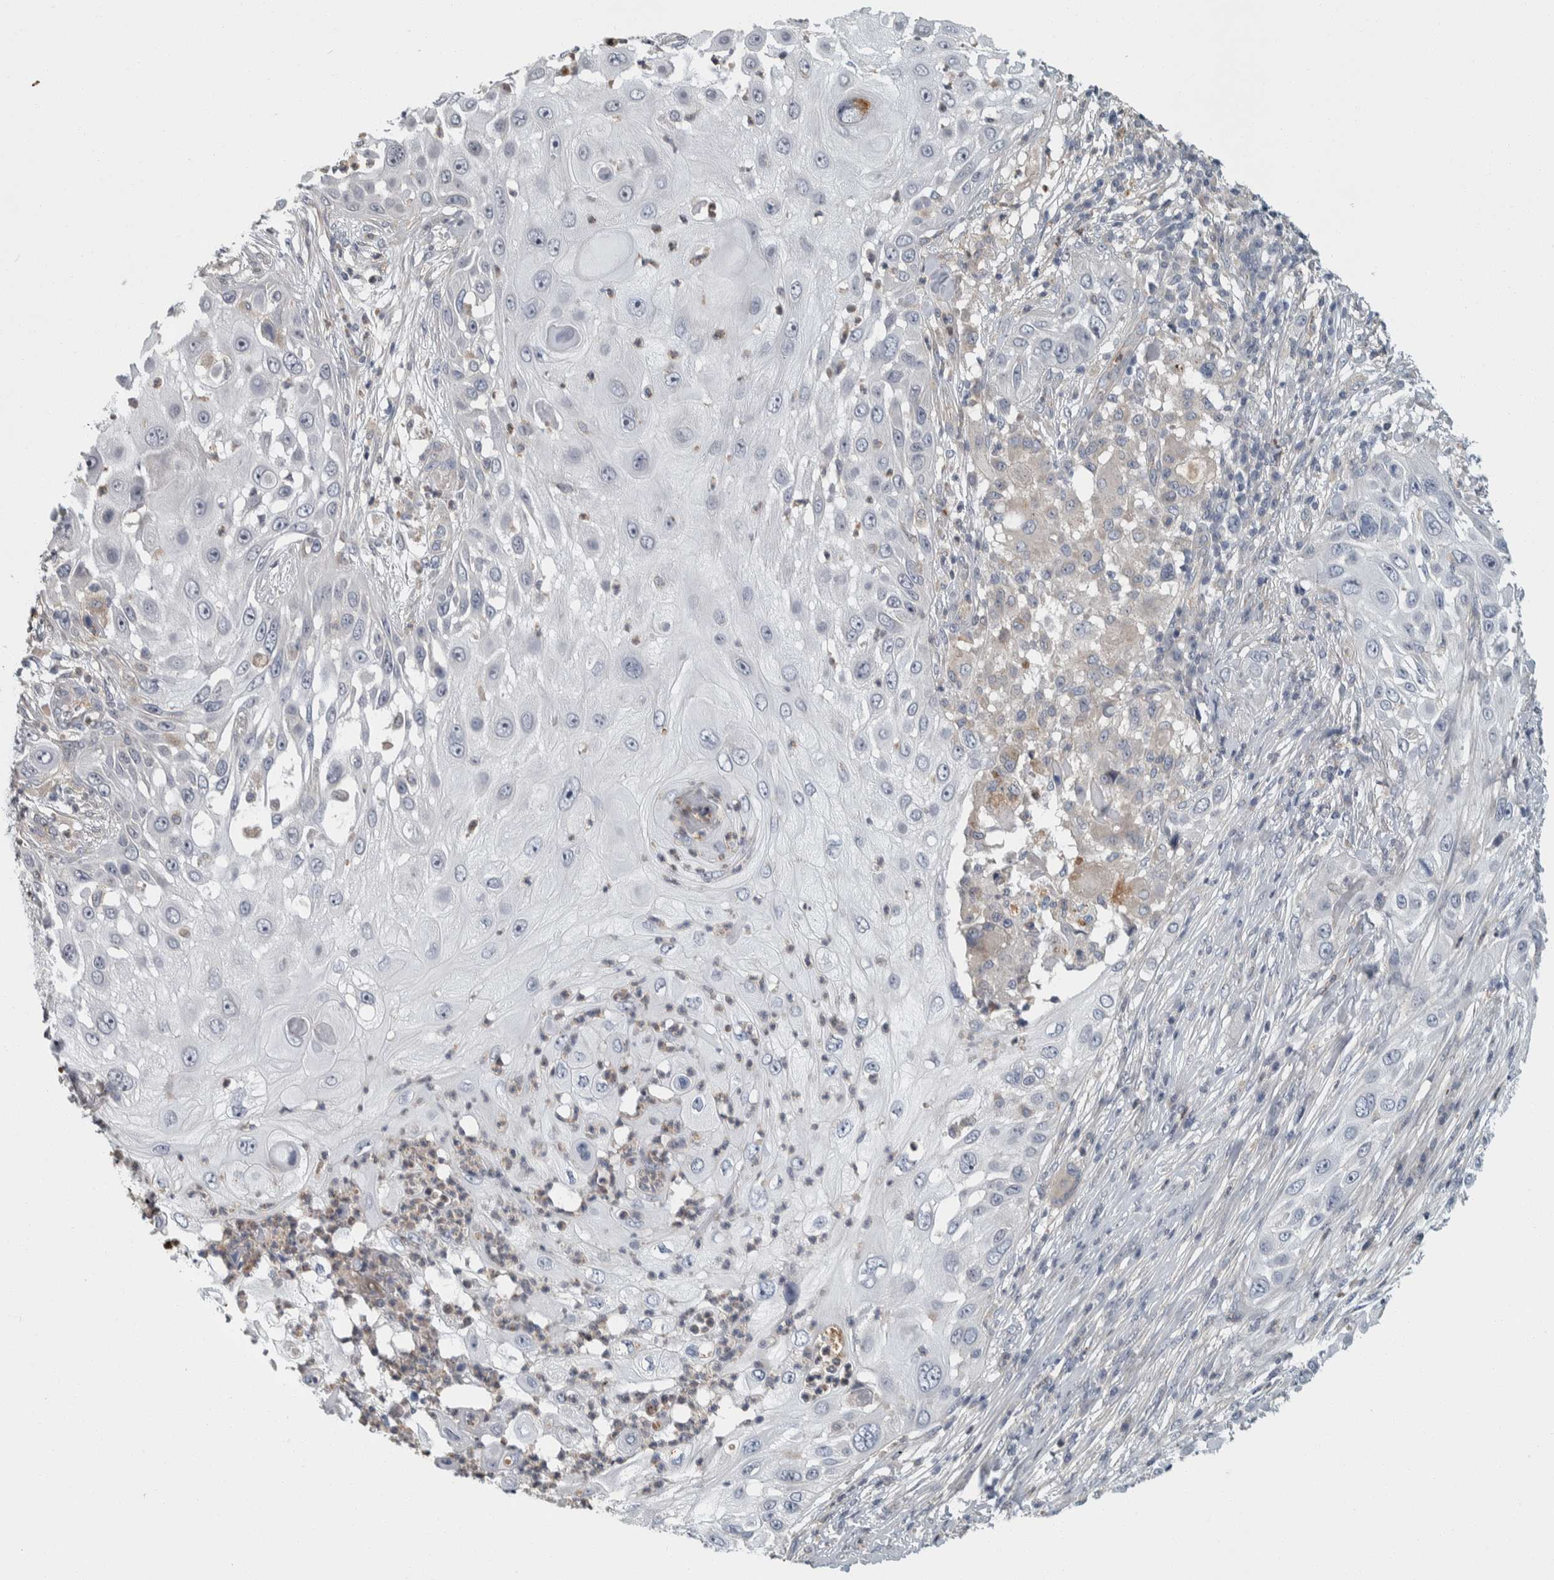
{"staining": {"intensity": "negative", "quantity": "none", "location": "none"}, "tissue": "skin cancer", "cell_type": "Tumor cells", "image_type": "cancer", "snomed": [{"axis": "morphology", "description": "Squamous cell carcinoma, NOS"}, {"axis": "topography", "description": "Skin"}], "caption": "High power microscopy micrograph of an IHC histopathology image of skin cancer (squamous cell carcinoma), revealing no significant expression in tumor cells. Nuclei are stained in blue.", "gene": "KCNJ3", "patient": {"sex": "female", "age": 44}}